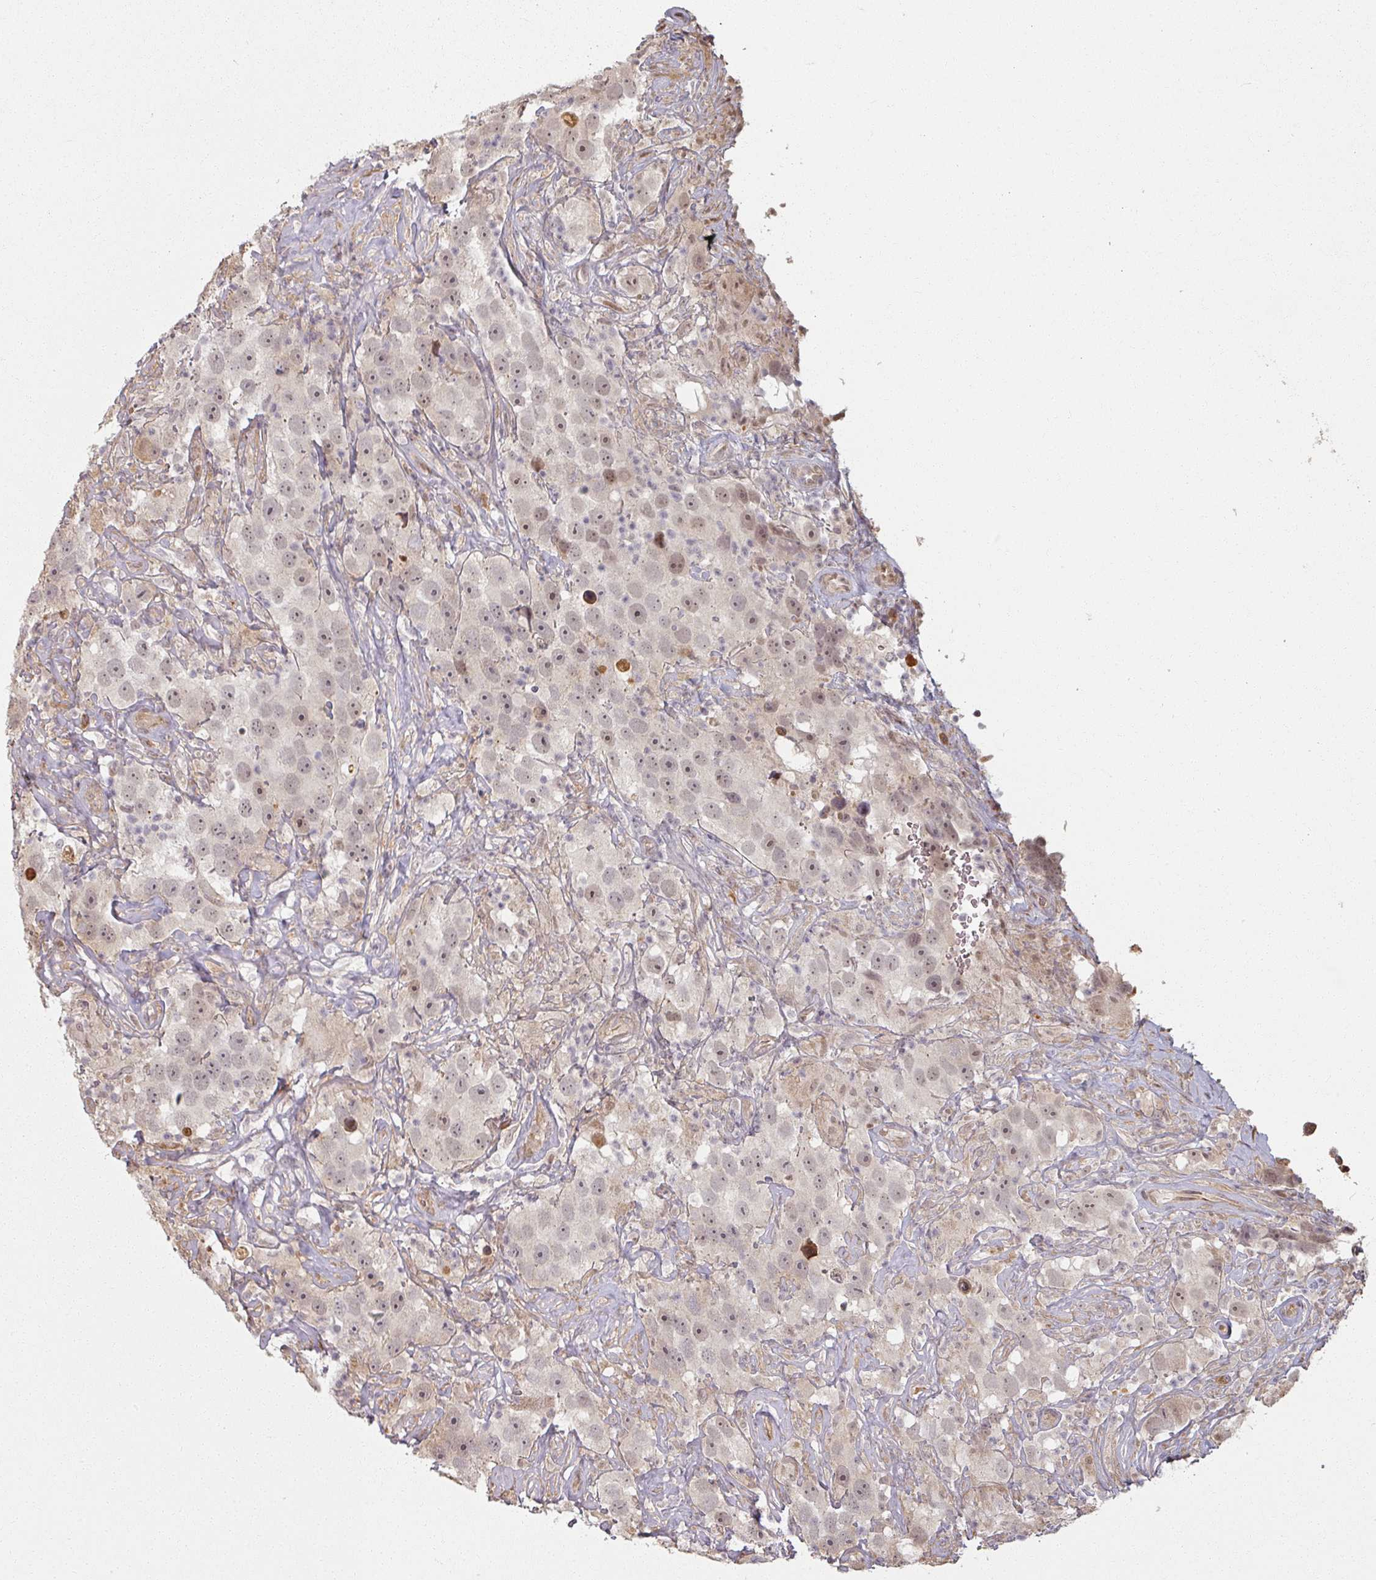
{"staining": {"intensity": "weak", "quantity": "25%-75%", "location": "nuclear"}, "tissue": "testis cancer", "cell_type": "Tumor cells", "image_type": "cancer", "snomed": [{"axis": "morphology", "description": "Seminoma, NOS"}, {"axis": "topography", "description": "Testis"}], "caption": "IHC photomicrograph of neoplastic tissue: human testis cancer (seminoma) stained using immunohistochemistry (IHC) shows low levels of weak protein expression localized specifically in the nuclear of tumor cells, appearing as a nuclear brown color.", "gene": "MED19", "patient": {"sex": "male", "age": 49}}